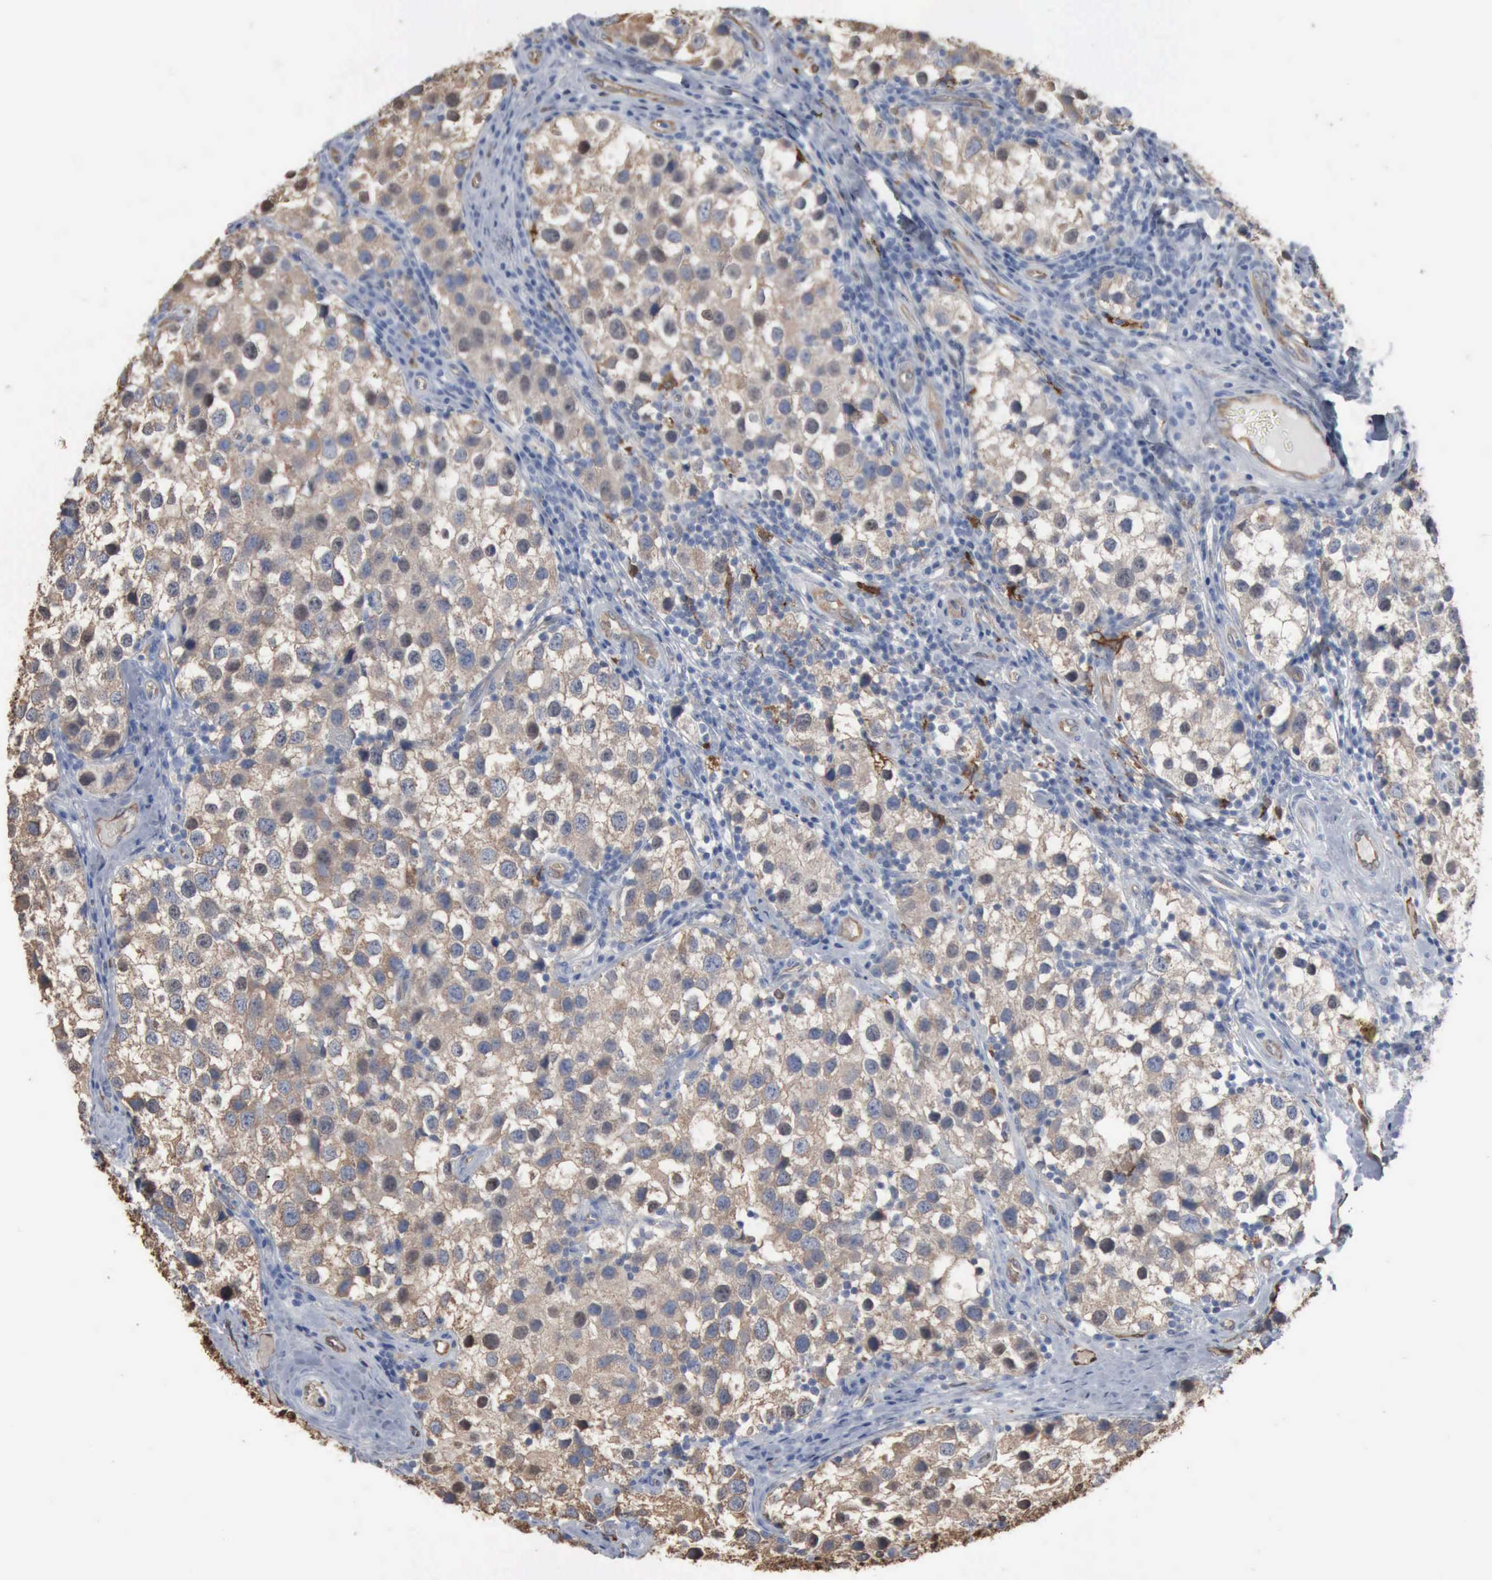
{"staining": {"intensity": "moderate", "quantity": ">75%", "location": "cytoplasmic/membranous"}, "tissue": "testis cancer", "cell_type": "Tumor cells", "image_type": "cancer", "snomed": [{"axis": "morphology", "description": "Seminoma, NOS"}, {"axis": "topography", "description": "Testis"}], "caption": "Seminoma (testis) stained with DAB (3,3'-diaminobenzidine) immunohistochemistry demonstrates medium levels of moderate cytoplasmic/membranous expression in approximately >75% of tumor cells.", "gene": "FSCN1", "patient": {"sex": "male", "age": 39}}